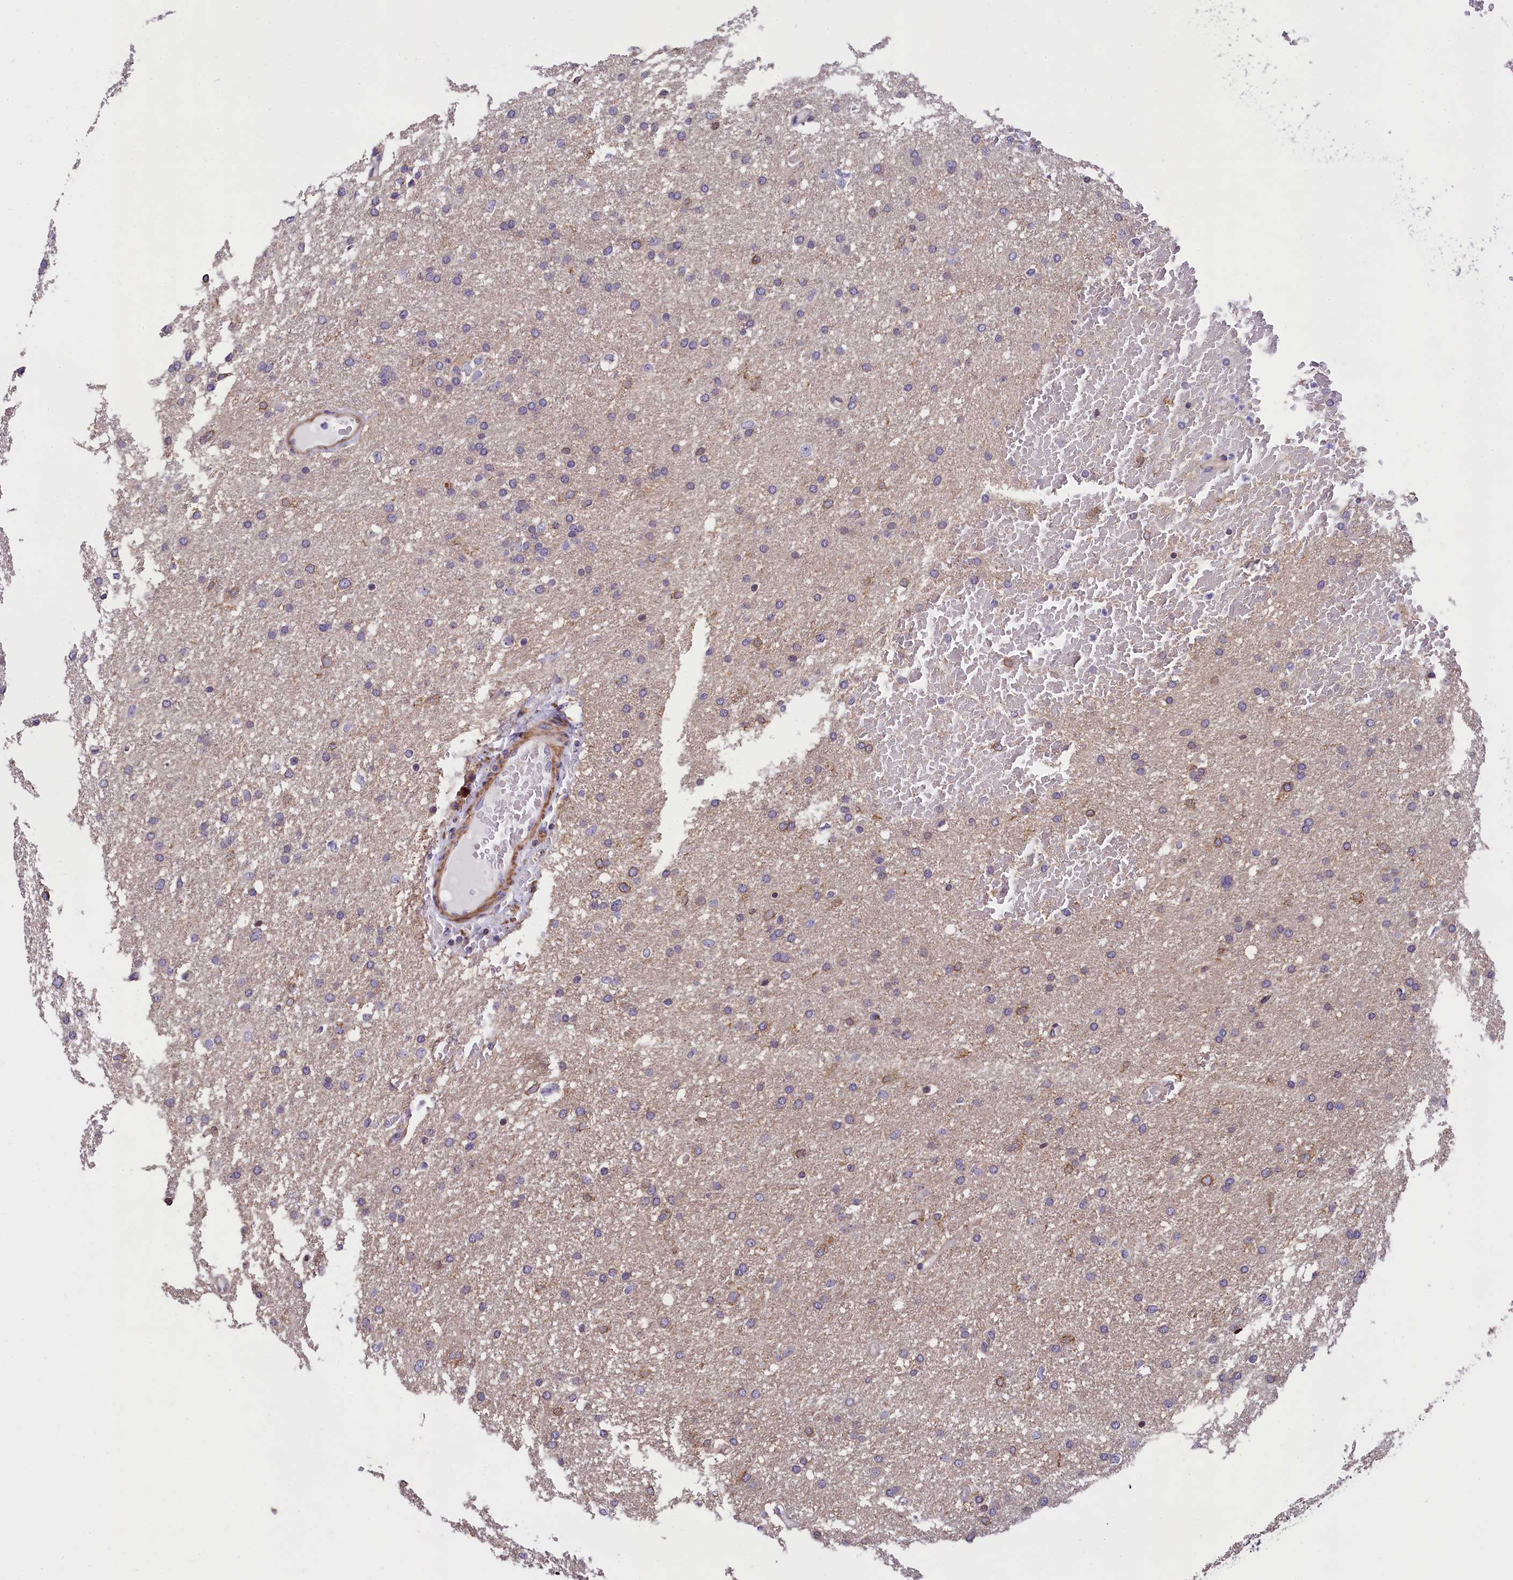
{"staining": {"intensity": "moderate", "quantity": "<25%", "location": "cytoplasmic/membranous"}, "tissue": "glioma", "cell_type": "Tumor cells", "image_type": "cancer", "snomed": [{"axis": "morphology", "description": "Glioma, malignant, High grade"}, {"axis": "topography", "description": "Cerebral cortex"}], "caption": "Immunohistochemistry (IHC) image of neoplastic tissue: high-grade glioma (malignant) stained using immunohistochemistry shows low levels of moderate protein expression localized specifically in the cytoplasmic/membranous of tumor cells, appearing as a cytoplasmic/membranous brown color.", "gene": "ZNF2", "patient": {"sex": "female", "age": 36}}